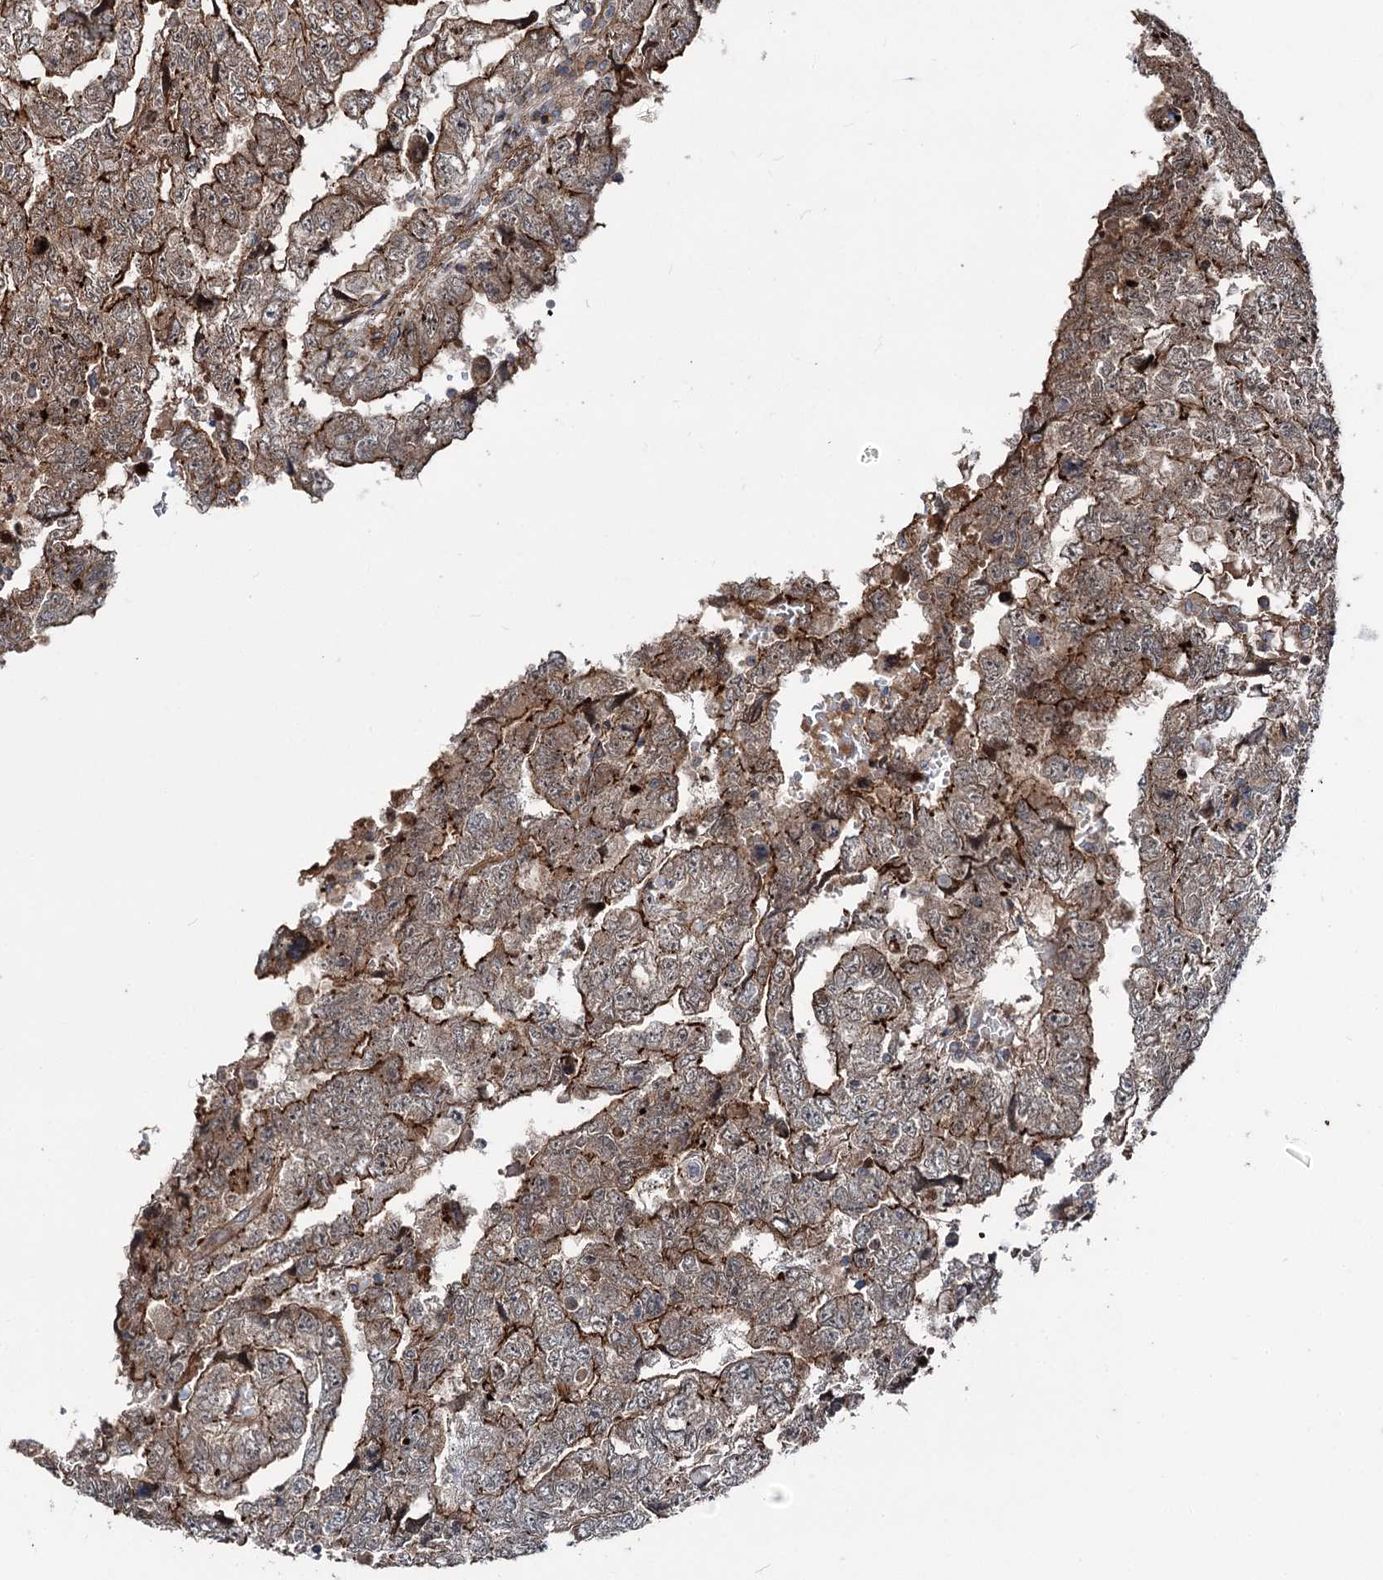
{"staining": {"intensity": "strong", "quantity": ">75%", "location": "cytoplasmic/membranous"}, "tissue": "testis cancer", "cell_type": "Tumor cells", "image_type": "cancer", "snomed": [{"axis": "morphology", "description": "Carcinoma, Embryonal, NOS"}, {"axis": "topography", "description": "Testis"}], "caption": "The histopathology image exhibits immunohistochemical staining of embryonal carcinoma (testis). There is strong cytoplasmic/membranous positivity is appreciated in approximately >75% of tumor cells.", "gene": "ITFG2", "patient": {"sex": "male", "age": 36}}